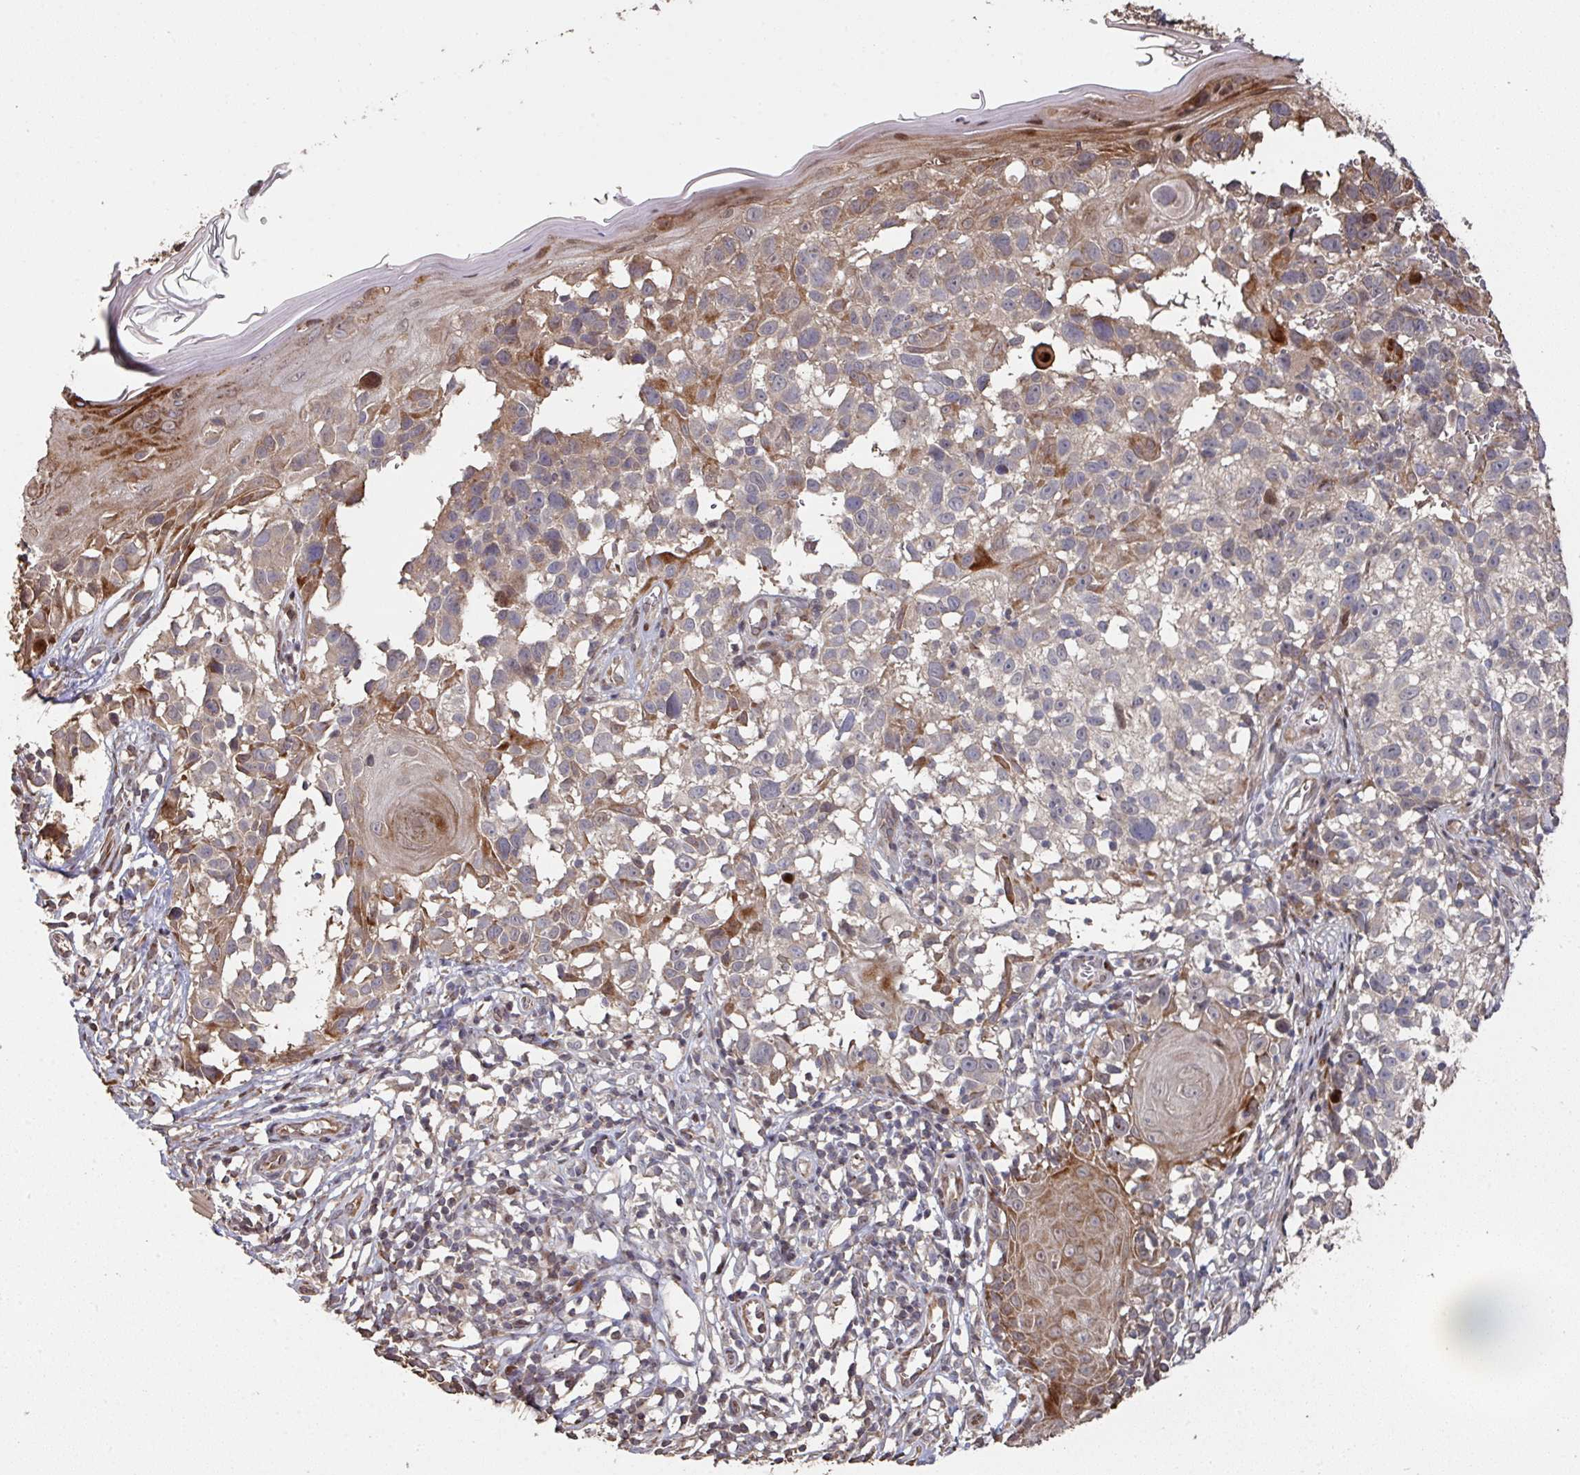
{"staining": {"intensity": "weak", "quantity": "25%-75%", "location": "cytoplasmic/membranous"}, "tissue": "melanoma", "cell_type": "Tumor cells", "image_type": "cancer", "snomed": [{"axis": "morphology", "description": "Malignant melanoma, NOS"}, {"axis": "topography", "description": "Skin"}], "caption": "This image reveals immunohistochemistry (IHC) staining of melanoma, with low weak cytoplasmic/membranous staining in approximately 25%-75% of tumor cells.", "gene": "CA7", "patient": {"sex": "male", "age": 73}}